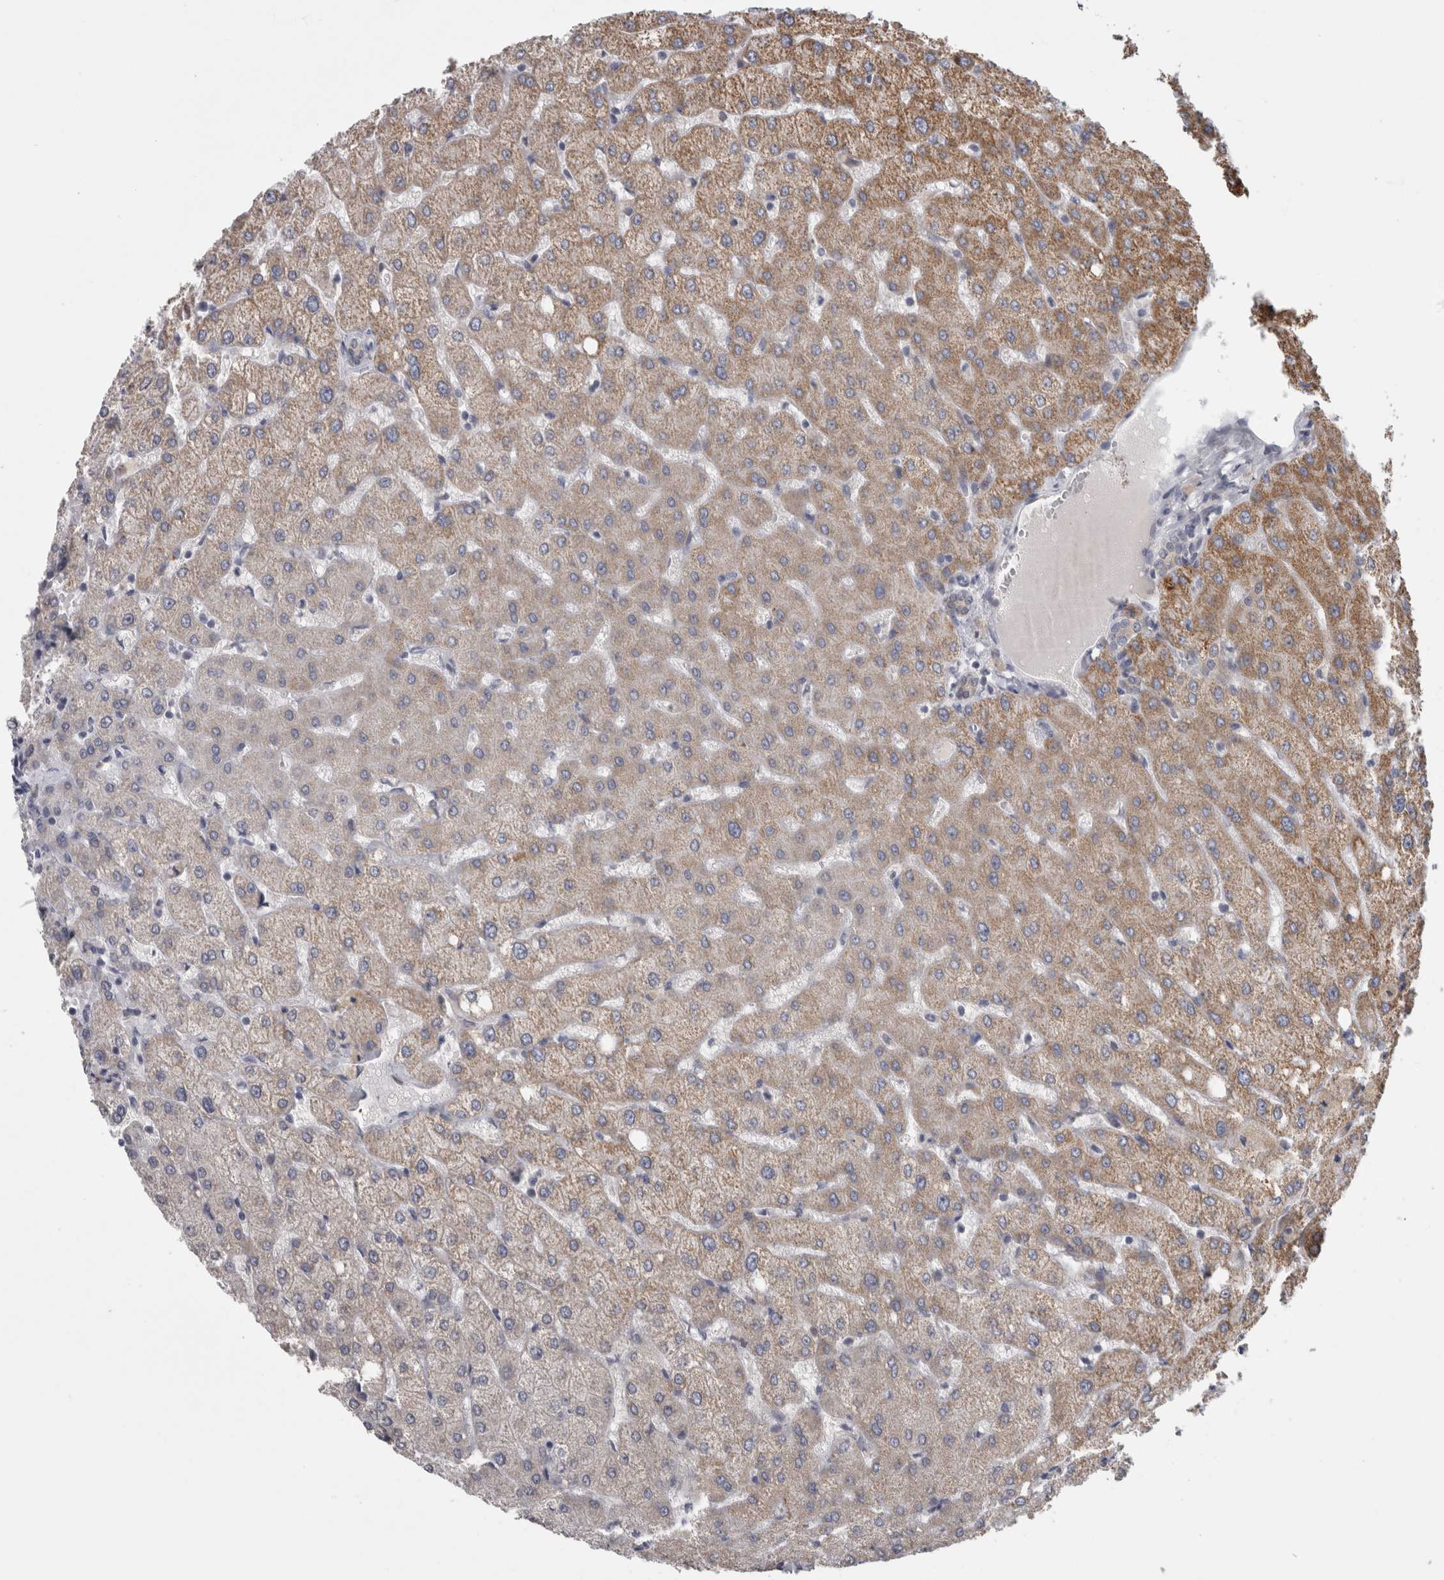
{"staining": {"intensity": "weak", "quantity": "<25%", "location": "cytoplasmic/membranous"}, "tissue": "liver", "cell_type": "Cholangiocytes", "image_type": "normal", "snomed": [{"axis": "morphology", "description": "Normal tissue, NOS"}, {"axis": "topography", "description": "Liver"}], "caption": "High magnification brightfield microscopy of benign liver stained with DAB (brown) and counterstained with hematoxylin (blue): cholangiocytes show no significant staining.", "gene": "TCAP", "patient": {"sex": "female", "age": 54}}